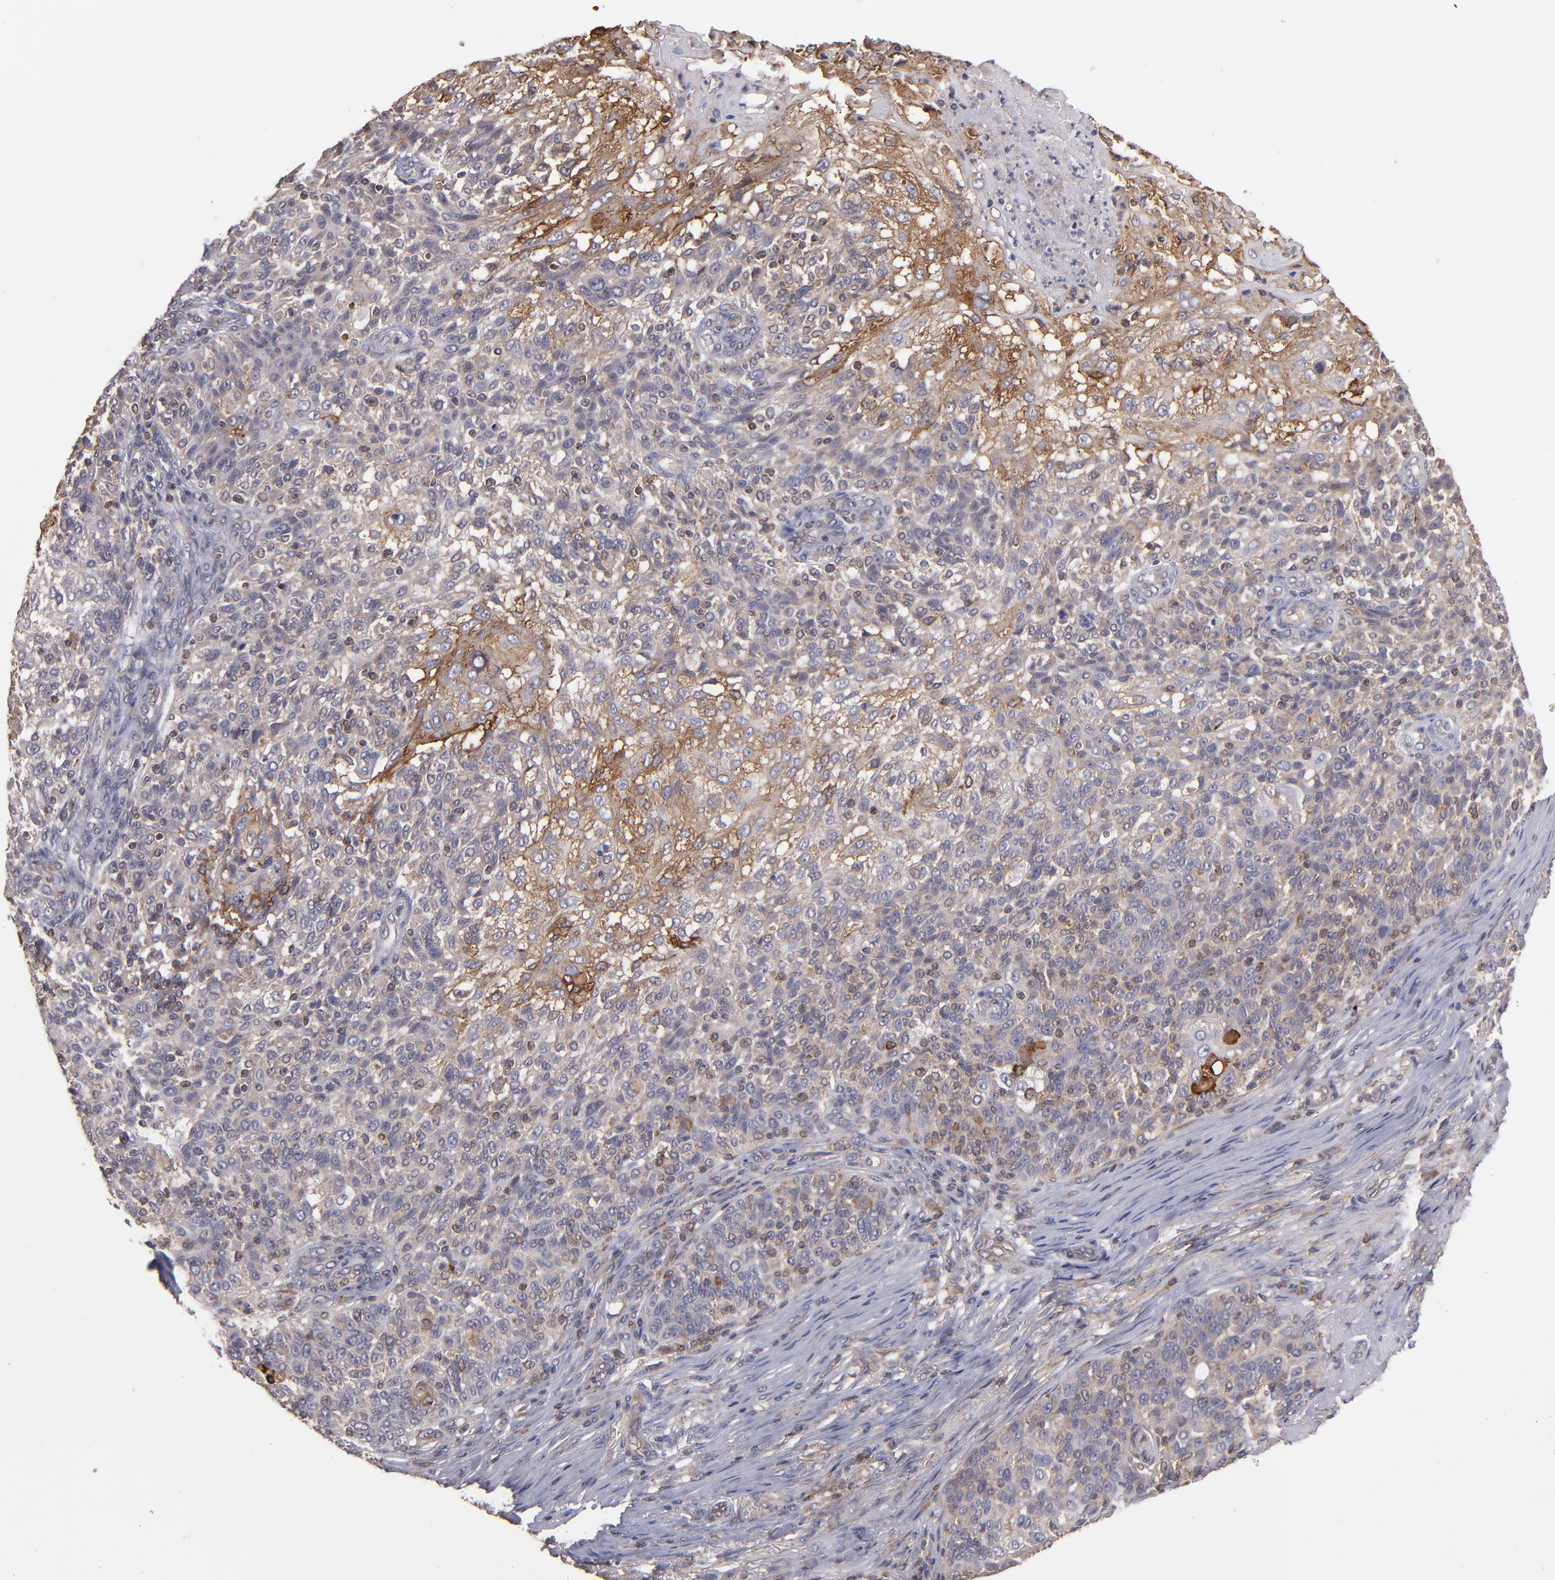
{"staining": {"intensity": "moderate", "quantity": "25%-75%", "location": "cytoplasmic/membranous"}, "tissue": "skin cancer", "cell_type": "Tumor cells", "image_type": "cancer", "snomed": [{"axis": "morphology", "description": "Normal tissue, NOS"}, {"axis": "morphology", "description": "Squamous cell carcinoma, NOS"}, {"axis": "topography", "description": "Skin"}], "caption": "Skin cancer (squamous cell carcinoma) tissue reveals moderate cytoplasmic/membranous expression in about 25%-75% of tumor cells The staining is performed using DAB brown chromogen to label protein expression. The nuclei are counter-stained blue using hematoxylin.", "gene": "NF2", "patient": {"sex": "female", "age": 83}}